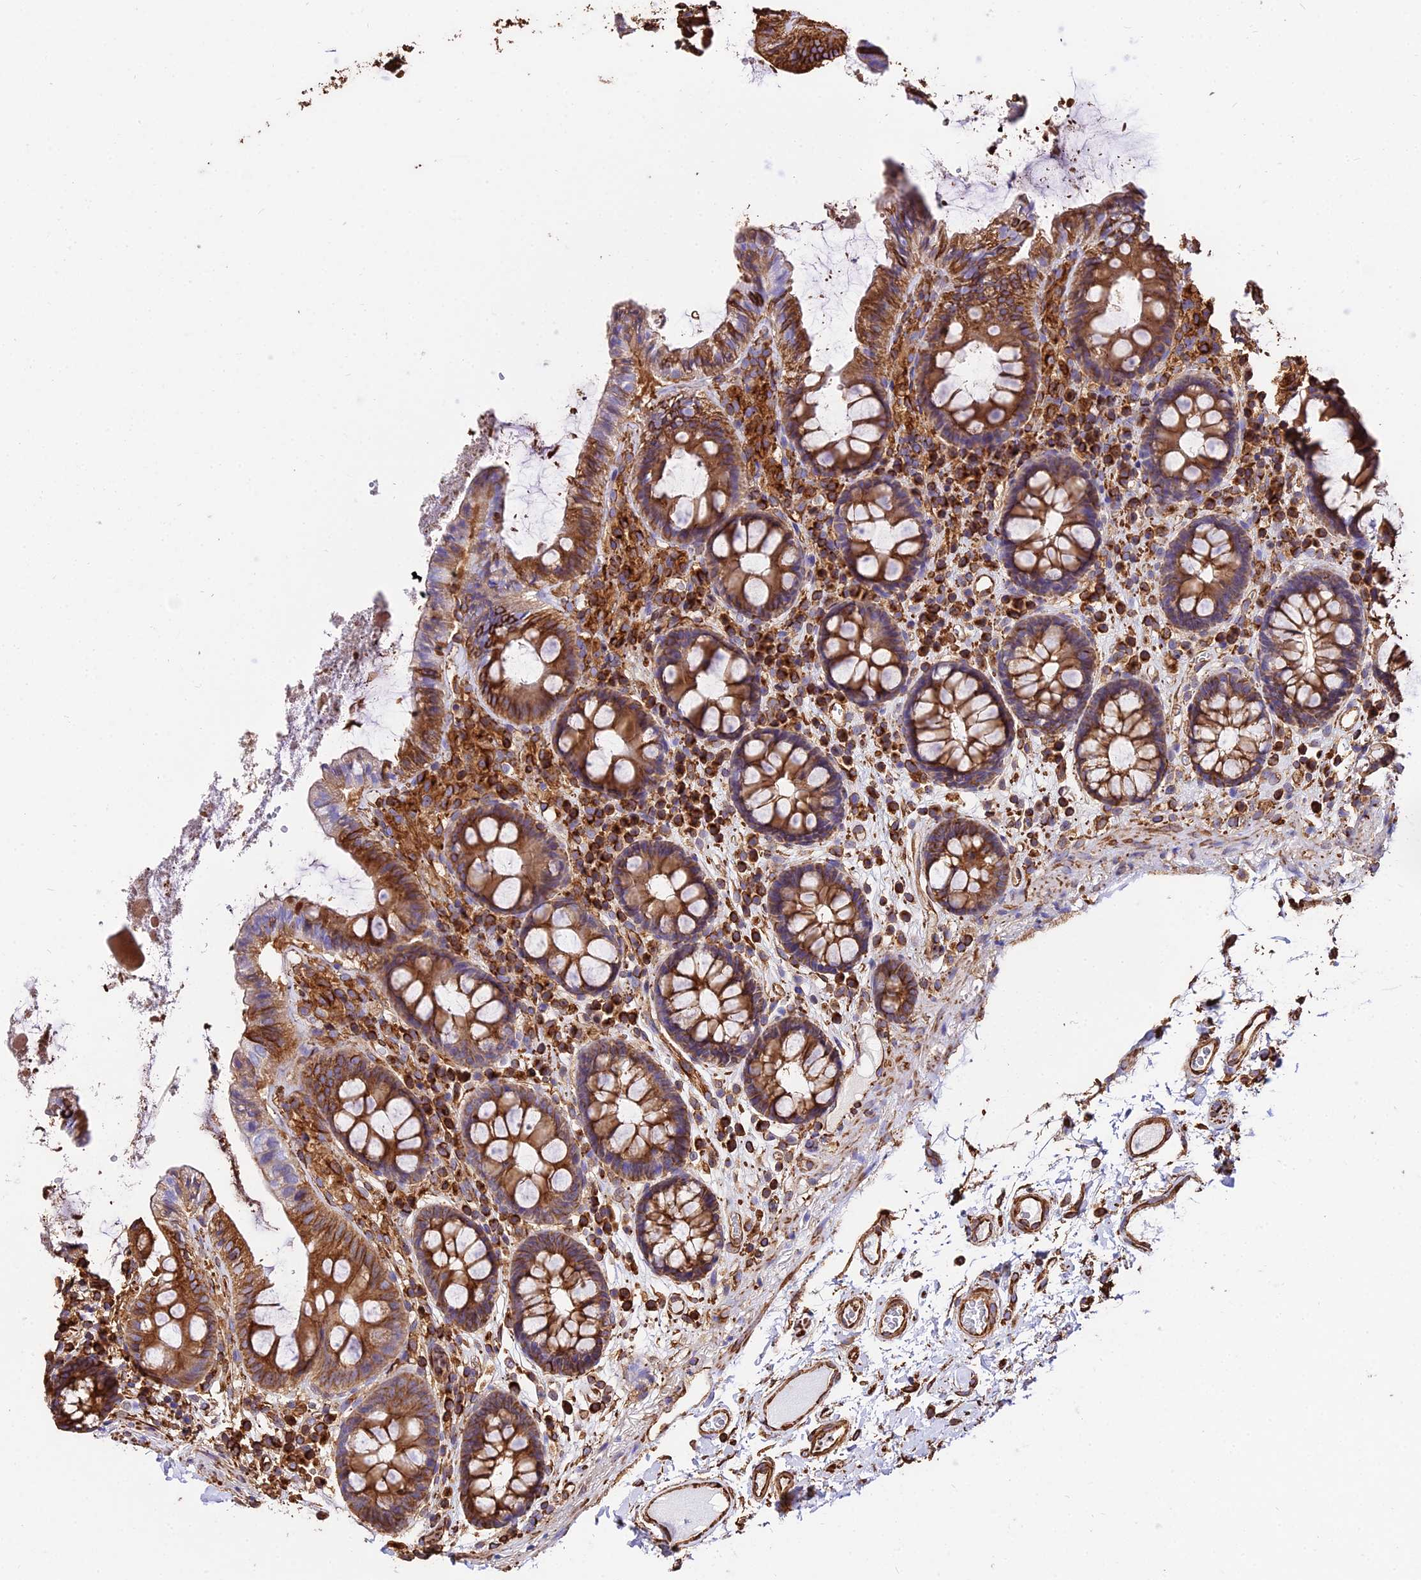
{"staining": {"intensity": "strong", "quantity": ">75%", "location": "cytoplasmic/membranous"}, "tissue": "colon", "cell_type": "Endothelial cells", "image_type": "normal", "snomed": [{"axis": "morphology", "description": "Normal tissue, NOS"}, {"axis": "topography", "description": "Colon"}], "caption": "Benign colon displays strong cytoplasmic/membranous positivity in about >75% of endothelial cells, visualized by immunohistochemistry.", "gene": "TUBA1A", "patient": {"sex": "male", "age": 84}}